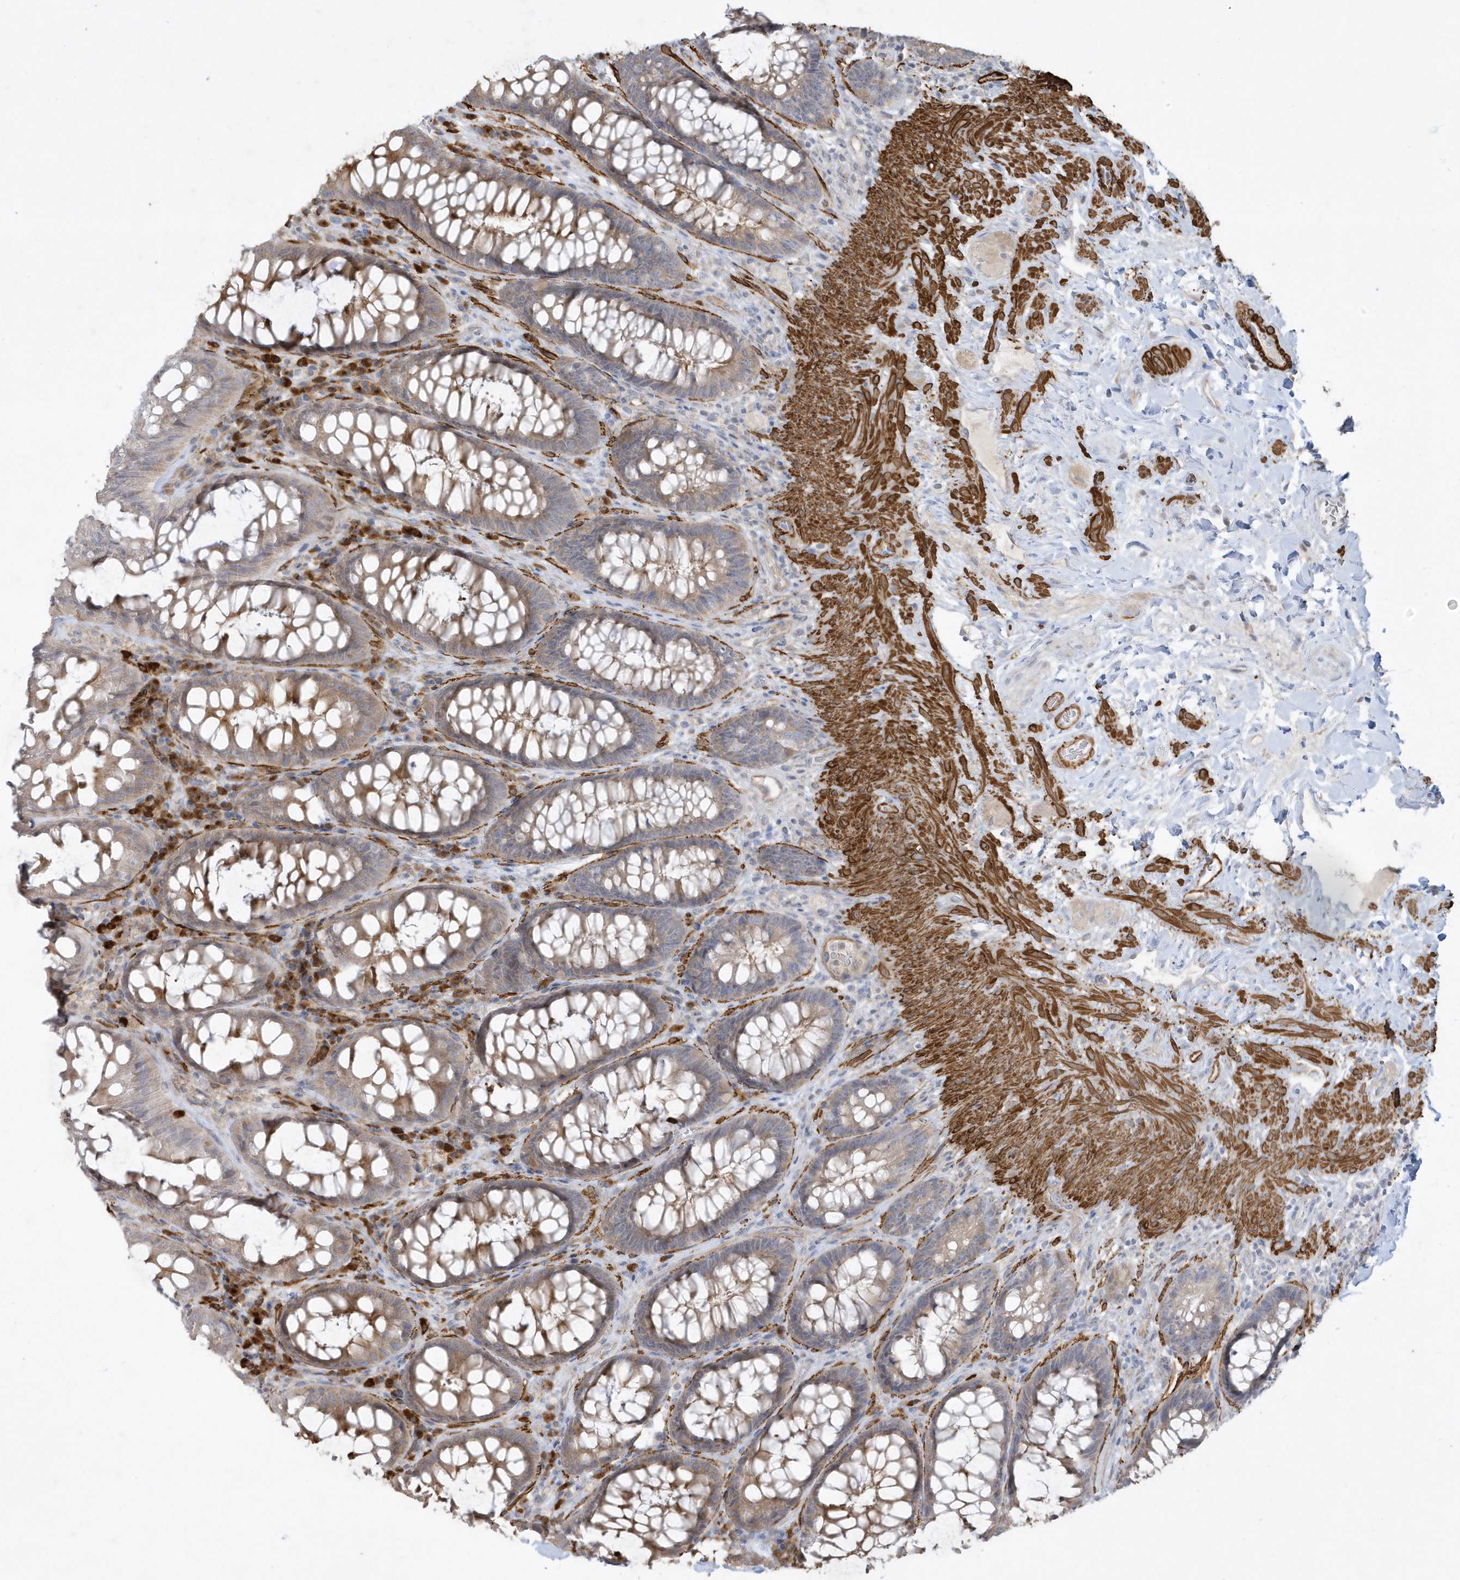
{"staining": {"intensity": "moderate", "quantity": "<25%", "location": "cytoplasmic/membranous"}, "tissue": "rectum", "cell_type": "Glandular cells", "image_type": "normal", "snomed": [{"axis": "morphology", "description": "Normal tissue, NOS"}, {"axis": "topography", "description": "Rectum"}], "caption": "The immunohistochemical stain shows moderate cytoplasmic/membranous positivity in glandular cells of benign rectum. The protein is shown in brown color, while the nuclei are stained blue.", "gene": "THADA", "patient": {"sex": "female", "age": 46}}